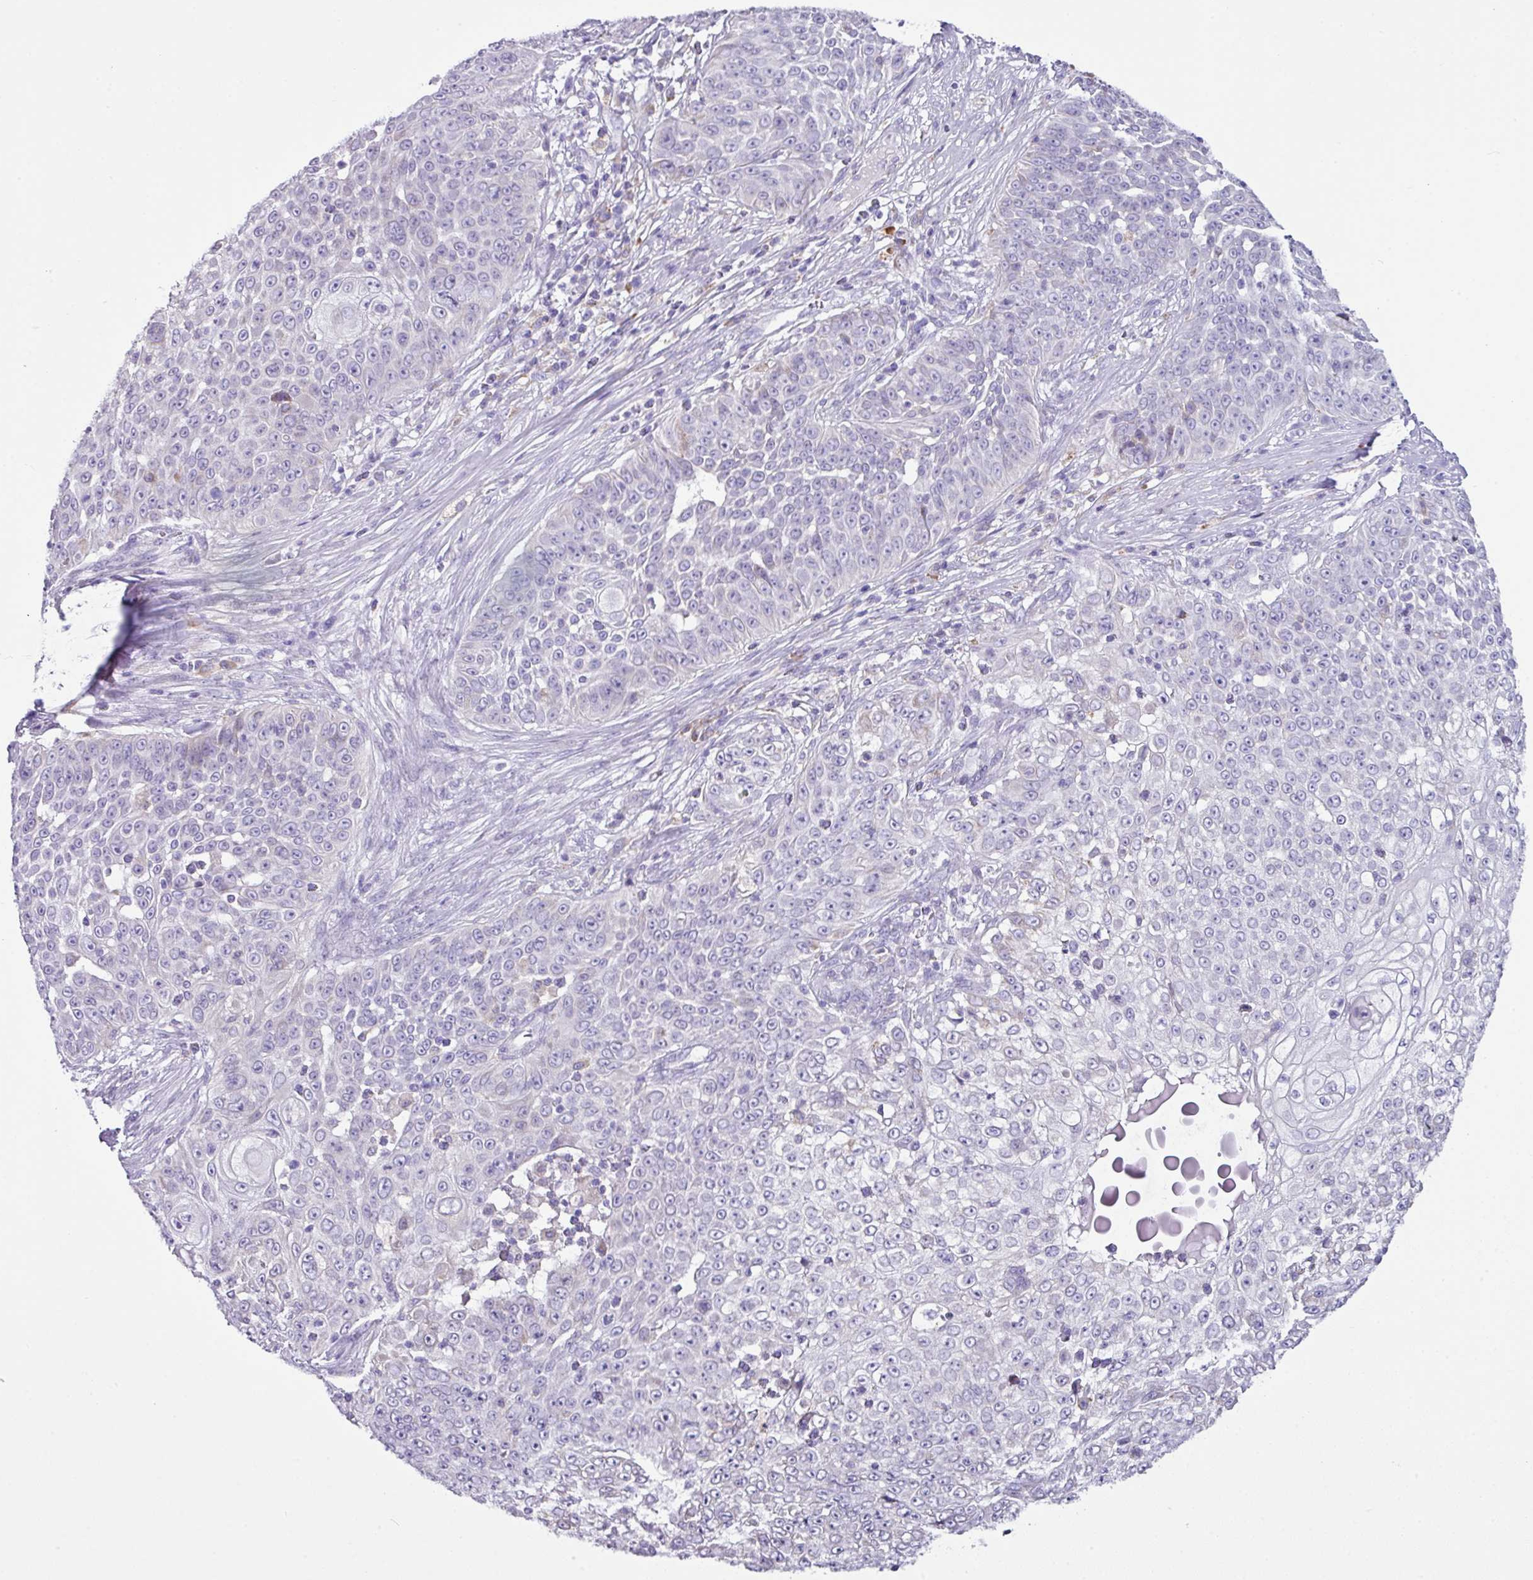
{"staining": {"intensity": "negative", "quantity": "none", "location": "none"}, "tissue": "skin cancer", "cell_type": "Tumor cells", "image_type": "cancer", "snomed": [{"axis": "morphology", "description": "Squamous cell carcinoma, NOS"}, {"axis": "topography", "description": "Skin"}], "caption": "Skin cancer was stained to show a protein in brown. There is no significant positivity in tumor cells.", "gene": "RGS21", "patient": {"sex": "male", "age": 24}}